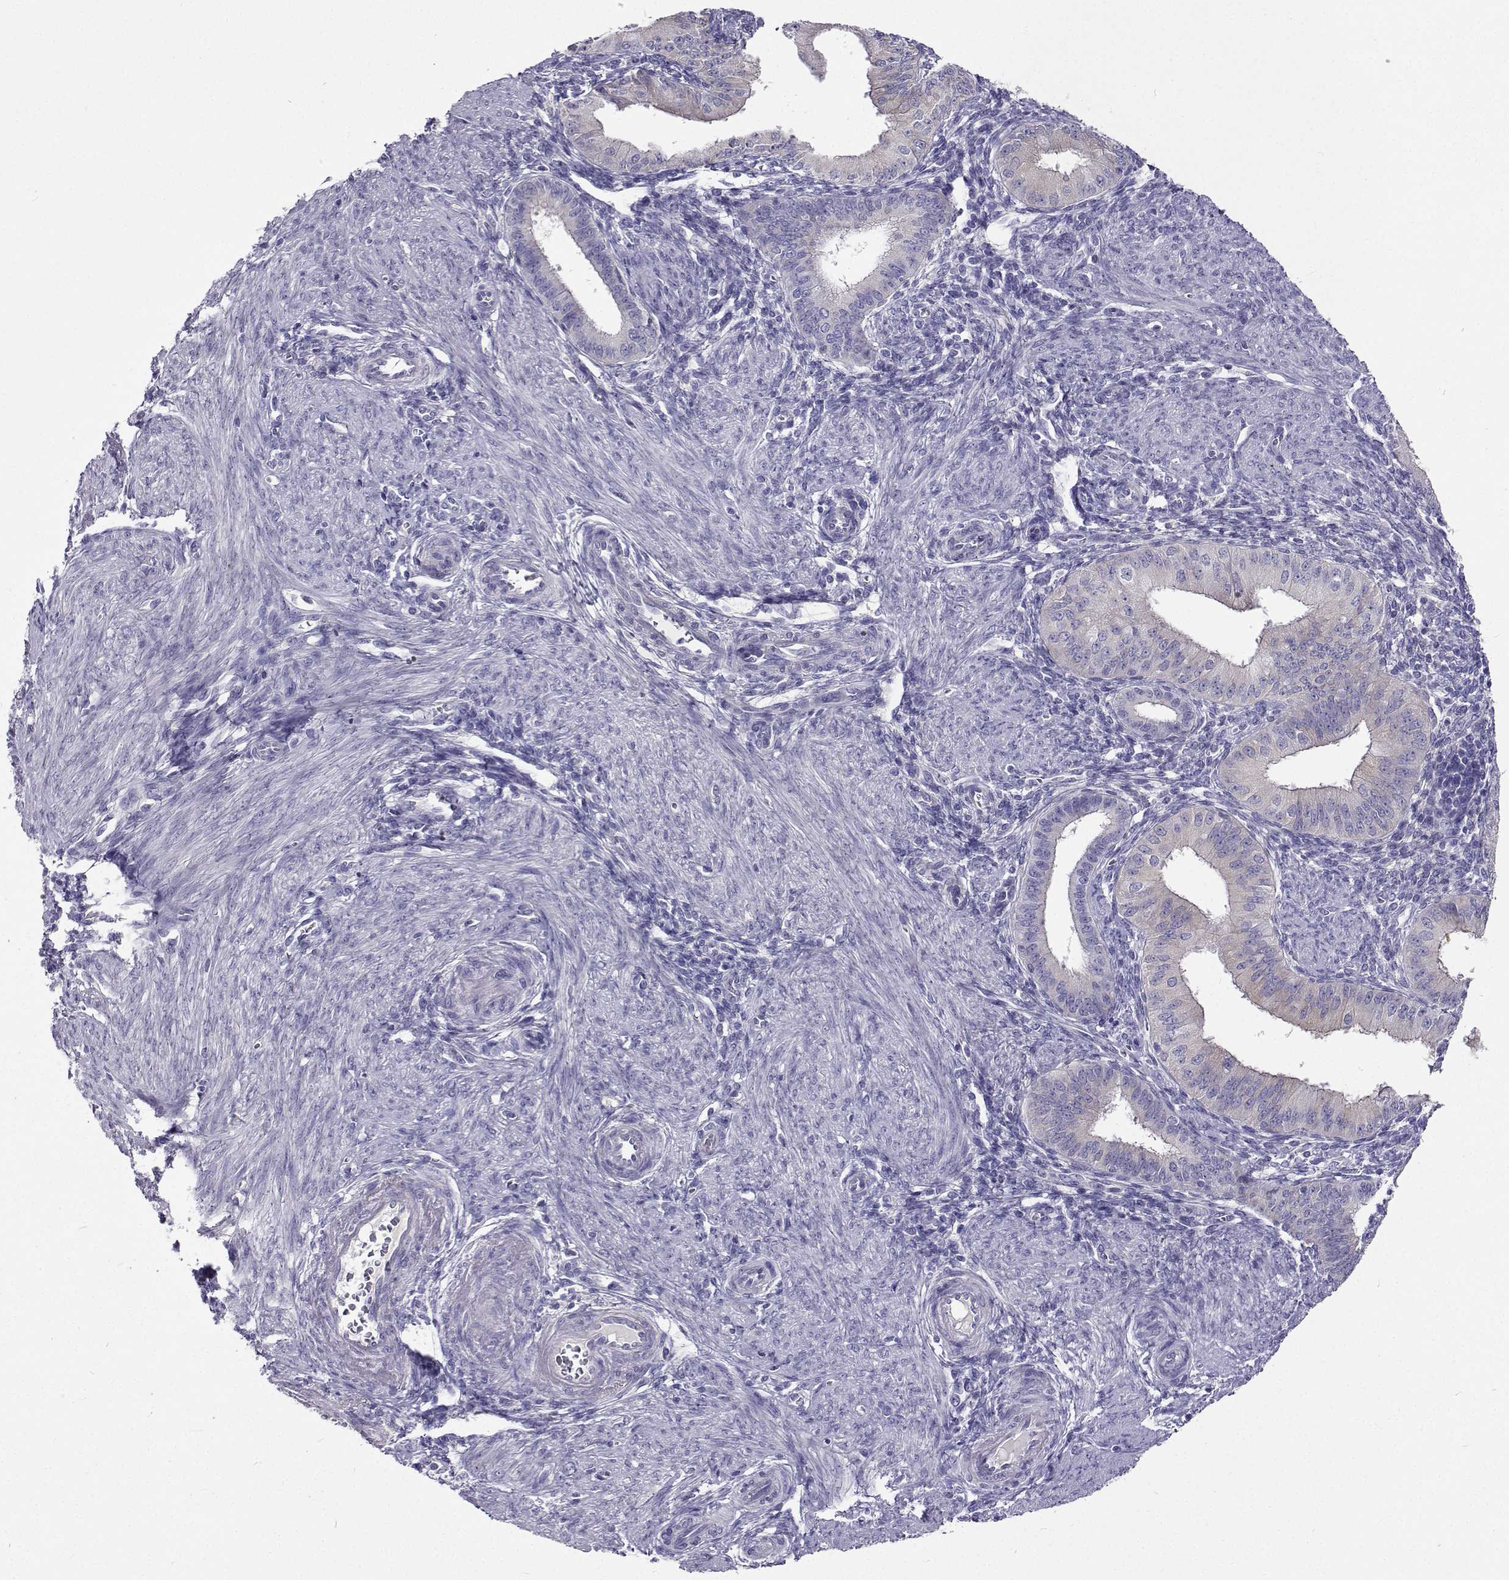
{"staining": {"intensity": "negative", "quantity": "none", "location": "none"}, "tissue": "endometrium", "cell_type": "Cells in endometrial stroma", "image_type": "normal", "snomed": [{"axis": "morphology", "description": "Normal tissue, NOS"}, {"axis": "topography", "description": "Endometrium"}], "caption": "Histopathology image shows no significant protein staining in cells in endometrial stroma of benign endometrium. (DAB immunohistochemistry (IHC) with hematoxylin counter stain).", "gene": "LHFPL7", "patient": {"sex": "female", "age": 39}}